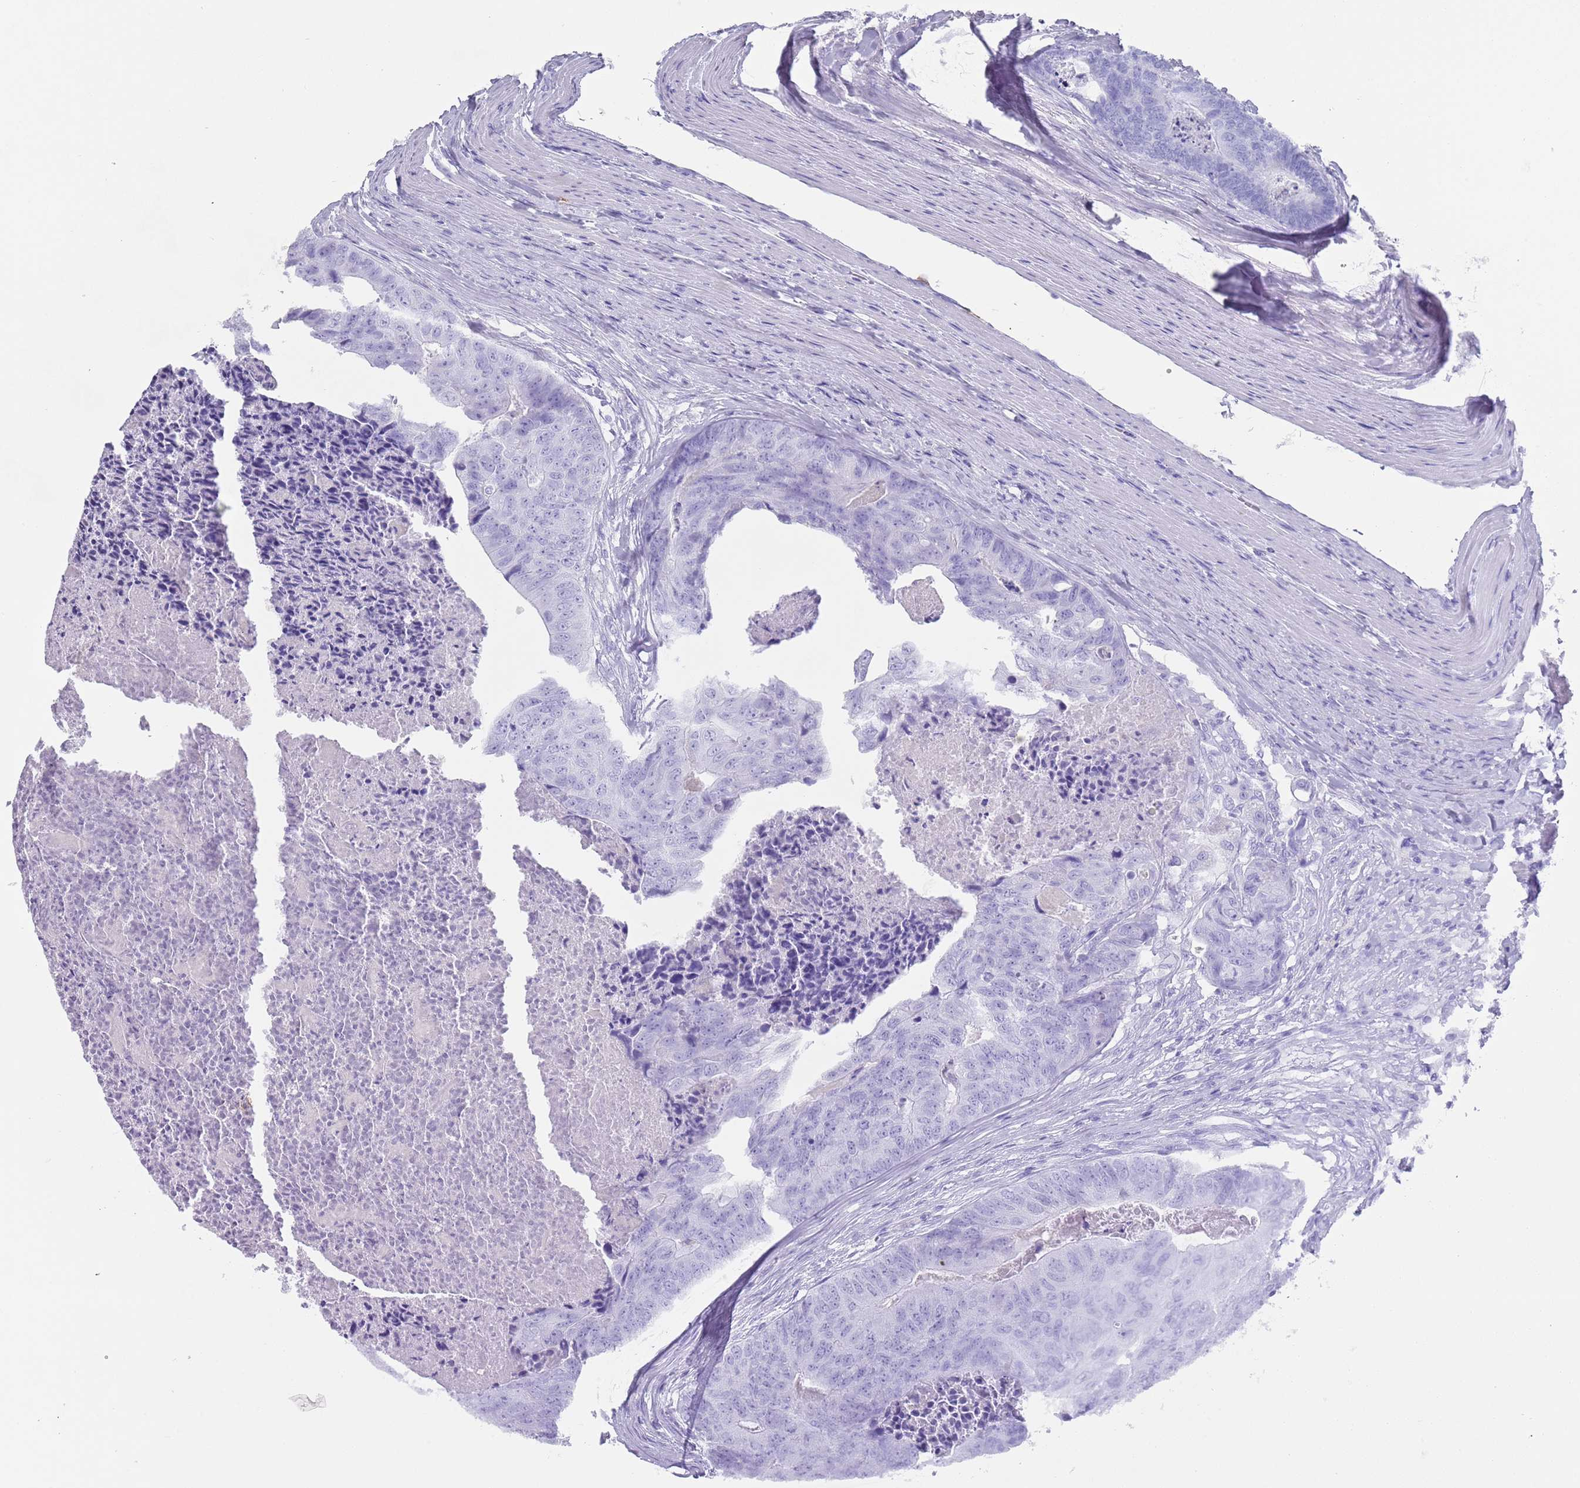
{"staining": {"intensity": "negative", "quantity": "none", "location": "none"}, "tissue": "colorectal cancer", "cell_type": "Tumor cells", "image_type": "cancer", "snomed": [{"axis": "morphology", "description": "Adenocarcinoma, NOS"}, {"axis": "topography", "description": "Colon"}], "caption": "Tumor cells show no significant staining in adenocarcinoma (colorectal).", "gene": "MYADML2", "patient": {"sex": "female", "age": 67}}